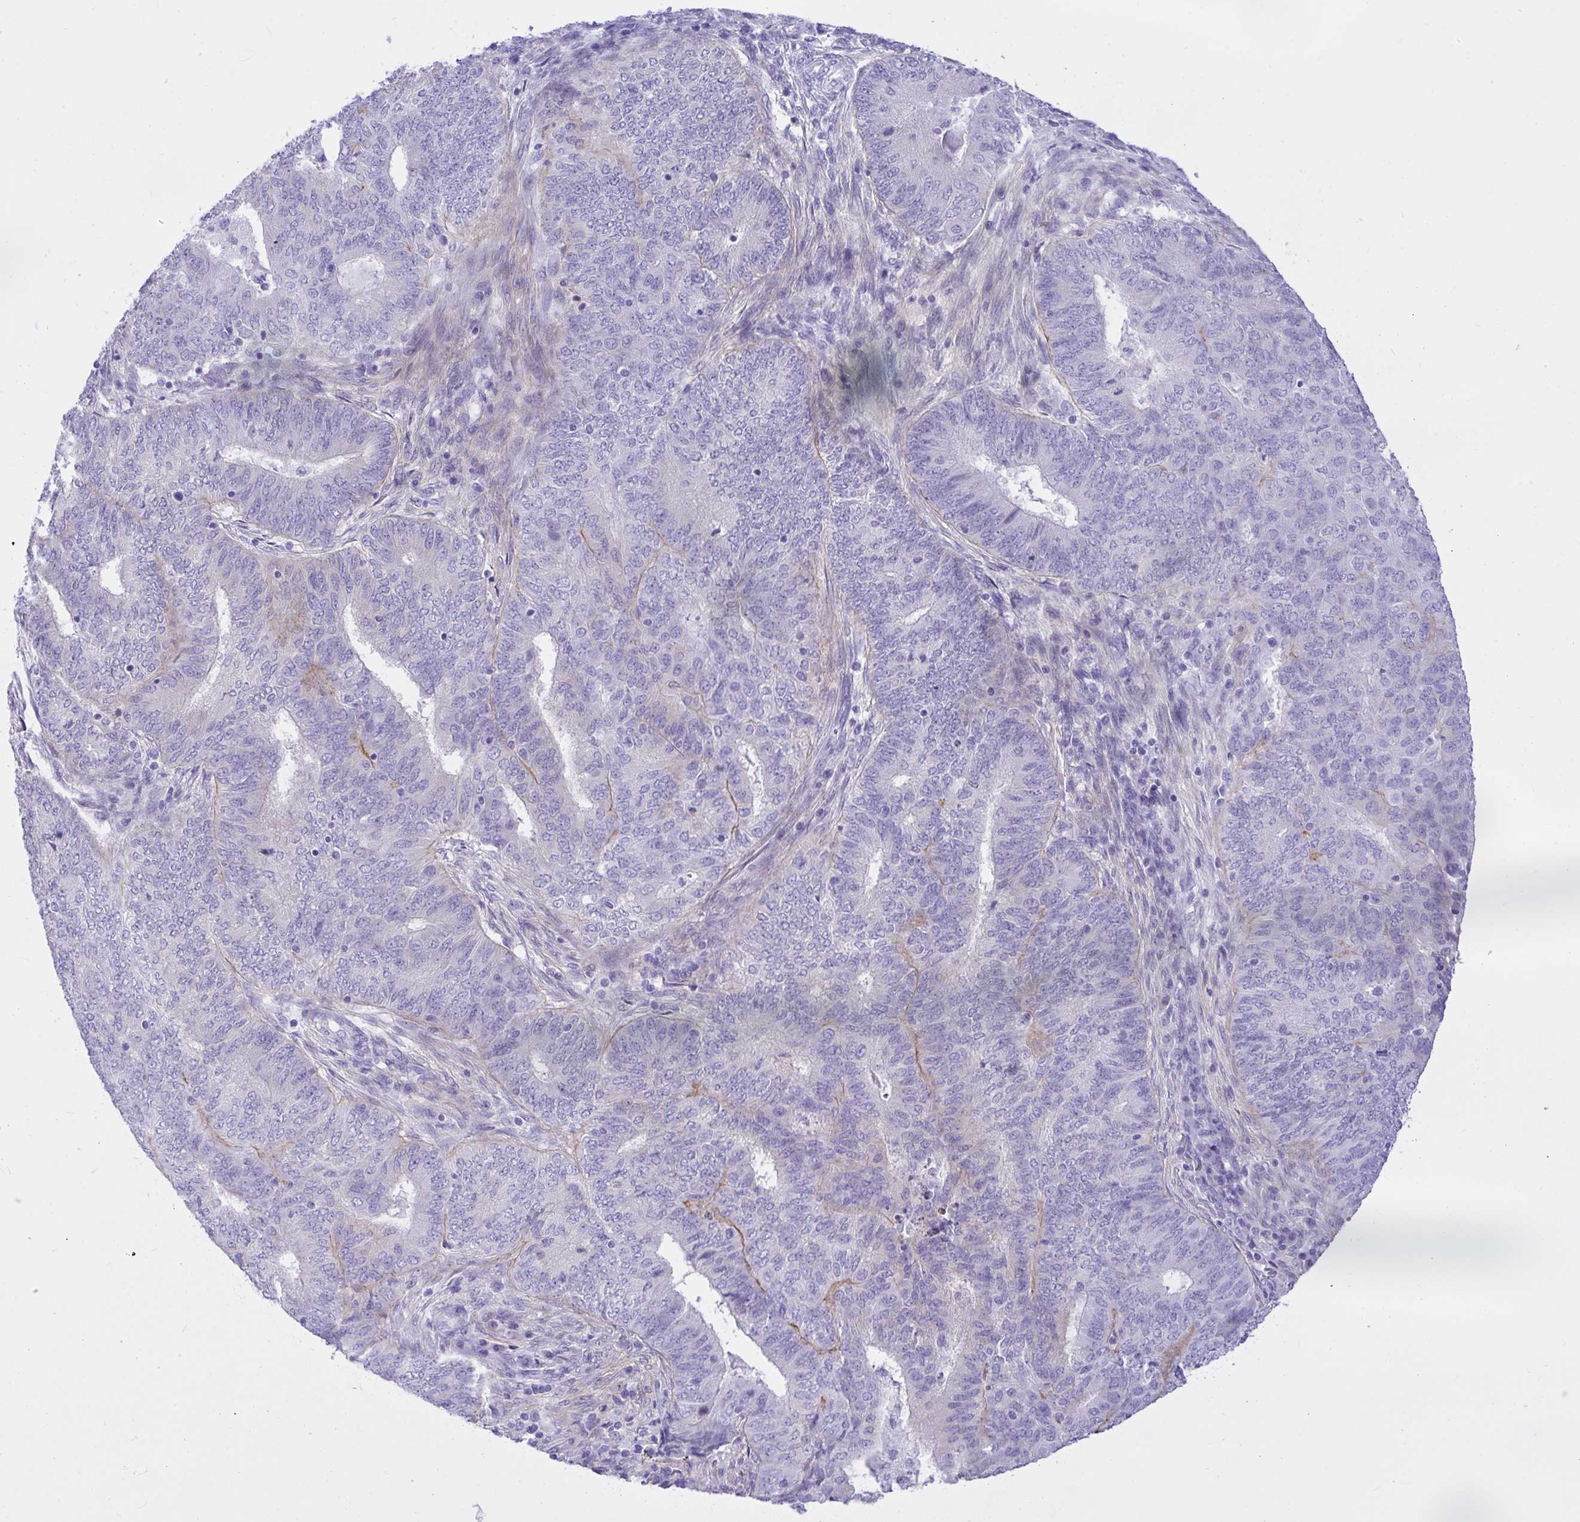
{"staining": {"intensity": "negative", "quantity": "none", "location": "none"}, "tissue": "endometrial cancer", "cell_type": "Tumor cells", "image_type": "cancer", "snomed": [{"axis": "morphology", "description": "Adenocarcinoma, NOS"}, {"axis": "topography", "description": "Endometrium"}], "caption": "This is an immunohistochemistry histopathology image of endometrial adenocarcinoma. There is no staining in tumor cells.", "gene": "TLN2", "patient": {"sex": "female", "age": 62}}